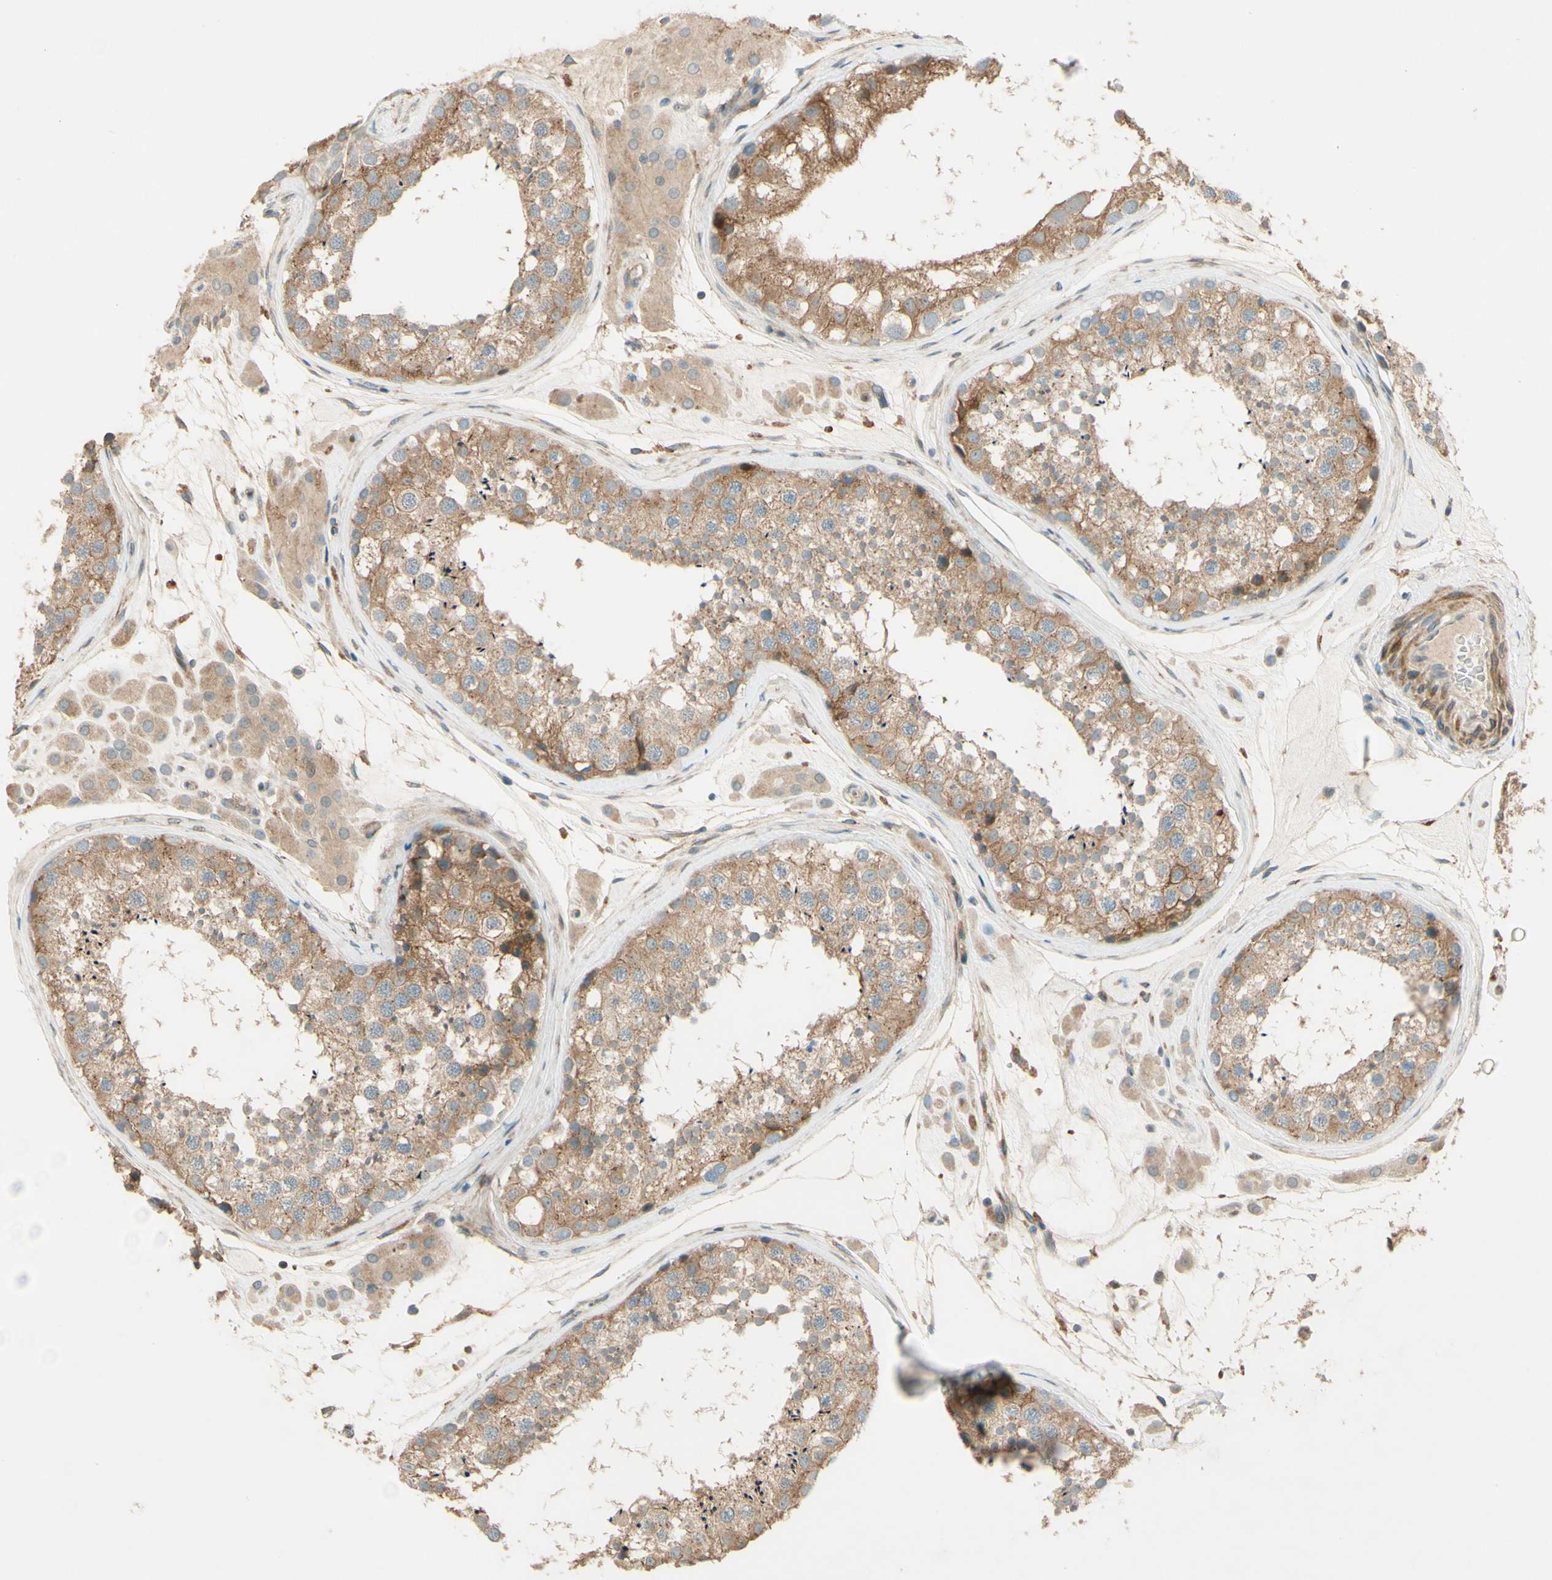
{"staining": {"intensity": "moderate", "quantity": ">75%", "location": "cytoplasmic/membranous"}, "tissue": "testis", "cell_type": "Cells in seminiferous ducts", "image_type": "normal", "snomed": [{"axis": "morphology", "description": "Normal tissue, NOS"}, {"axis": "topography", "description": "Testis"}], "caption": "Immunohistochemistry (IHC) (DAB) staining of unremarkable human testis displays moderate cytoplasmic/membranous protein staining in about >75% of cells in seminiferous ducts.", "gene": "ADAM17", "patient": {"sex": "male", "age": 46}}